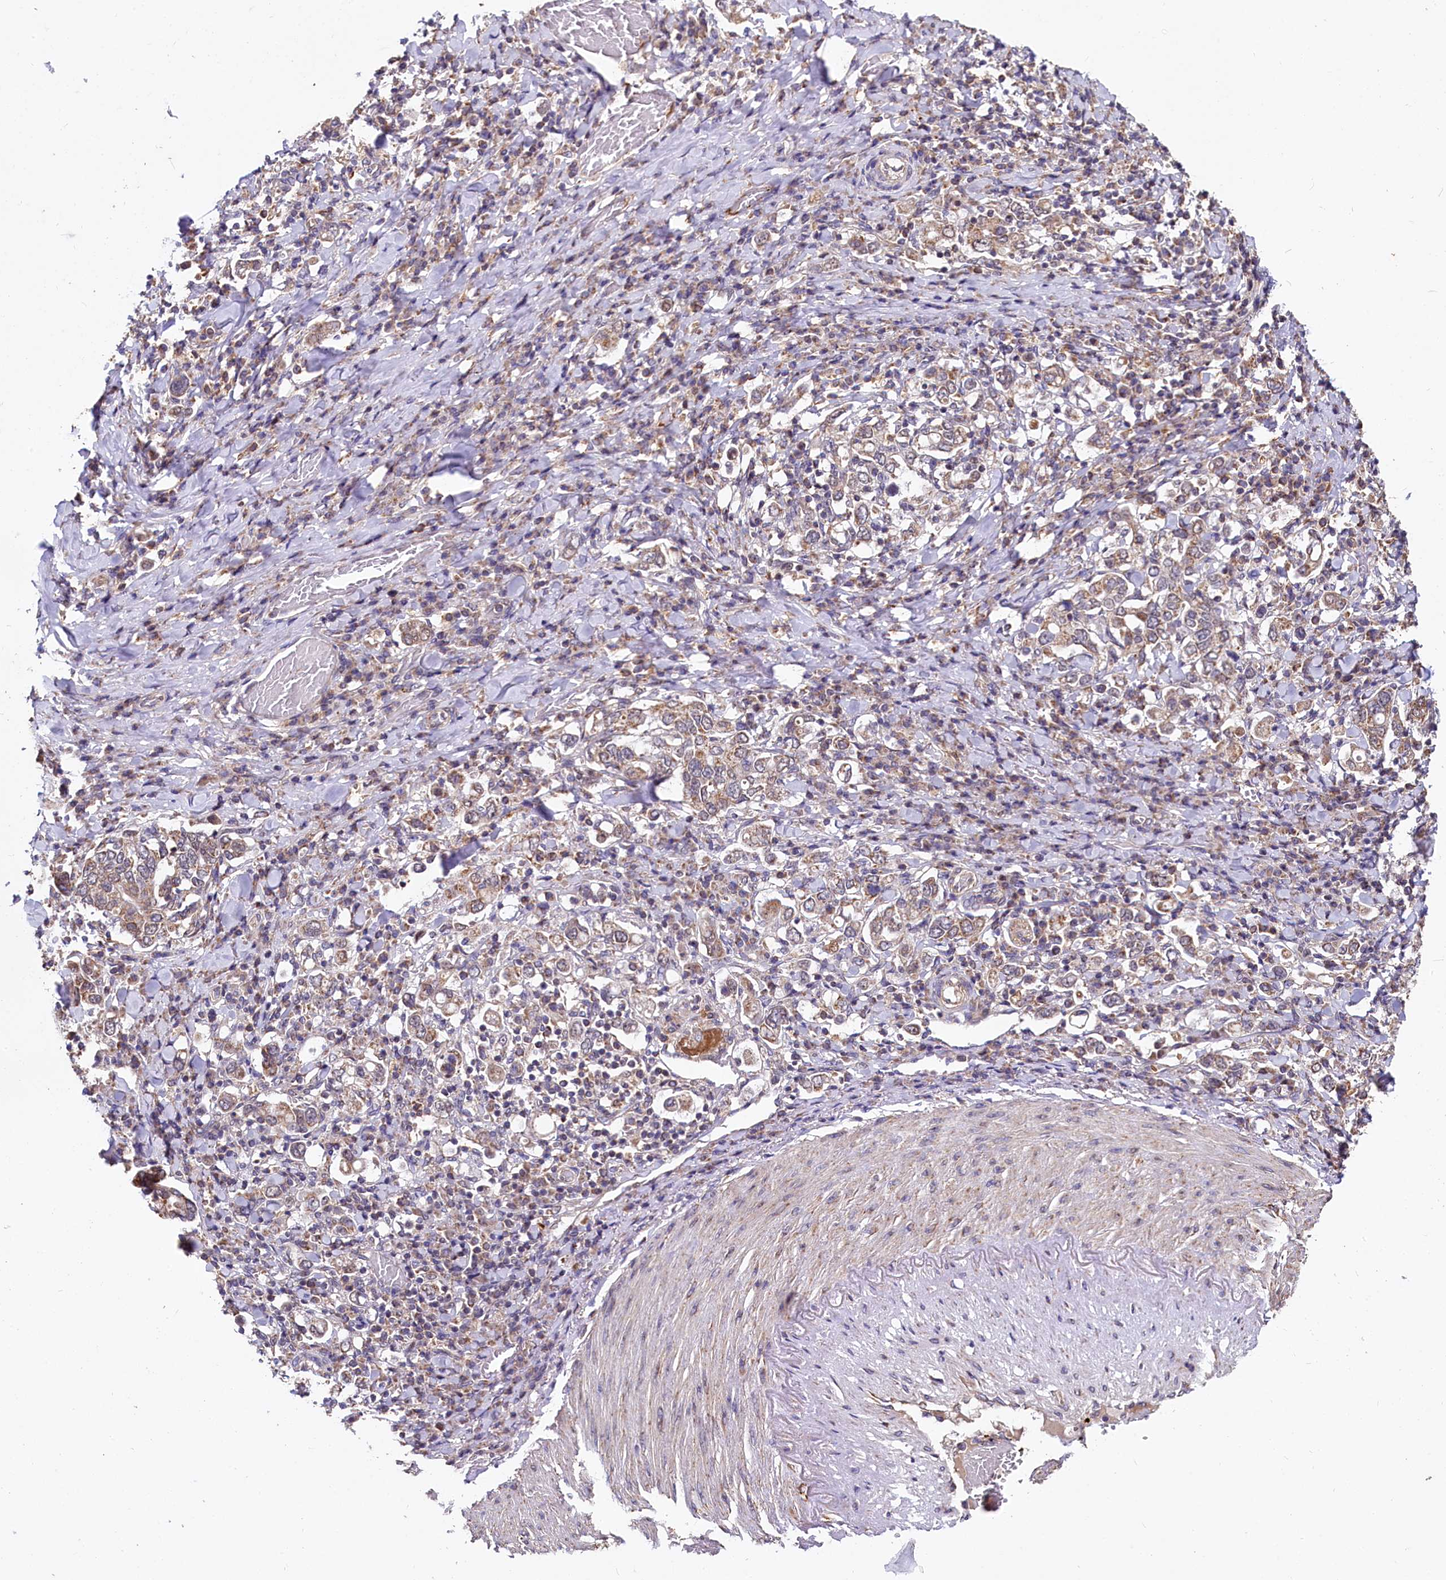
{"staining": {"intensity": "moderate", "quantity": ">75%", "location": "cytoplasmic/membranous"}, "tissue": "stomach cancer", "cell_type": "Tumor cells", "image_type": "cancer", "snomed": [{"axis": "morphology", "description": "Adenocarcinoma, NOS"}, {"axis": "topography", "description": "Stomach, upper"}], "caption": "Immunohistochemical staining of stomach adenocarcinoma reveals medium levels of moderate cytoplasmic/membranous protein expression in about >75% of tumor cells. The staining was performed using DAB, with brown indicating positive protein expression. Nuclei are stained blue with hematoxylin.", "gene": "SPRYD3", "patient": {"sex": "male", "age": 62}}